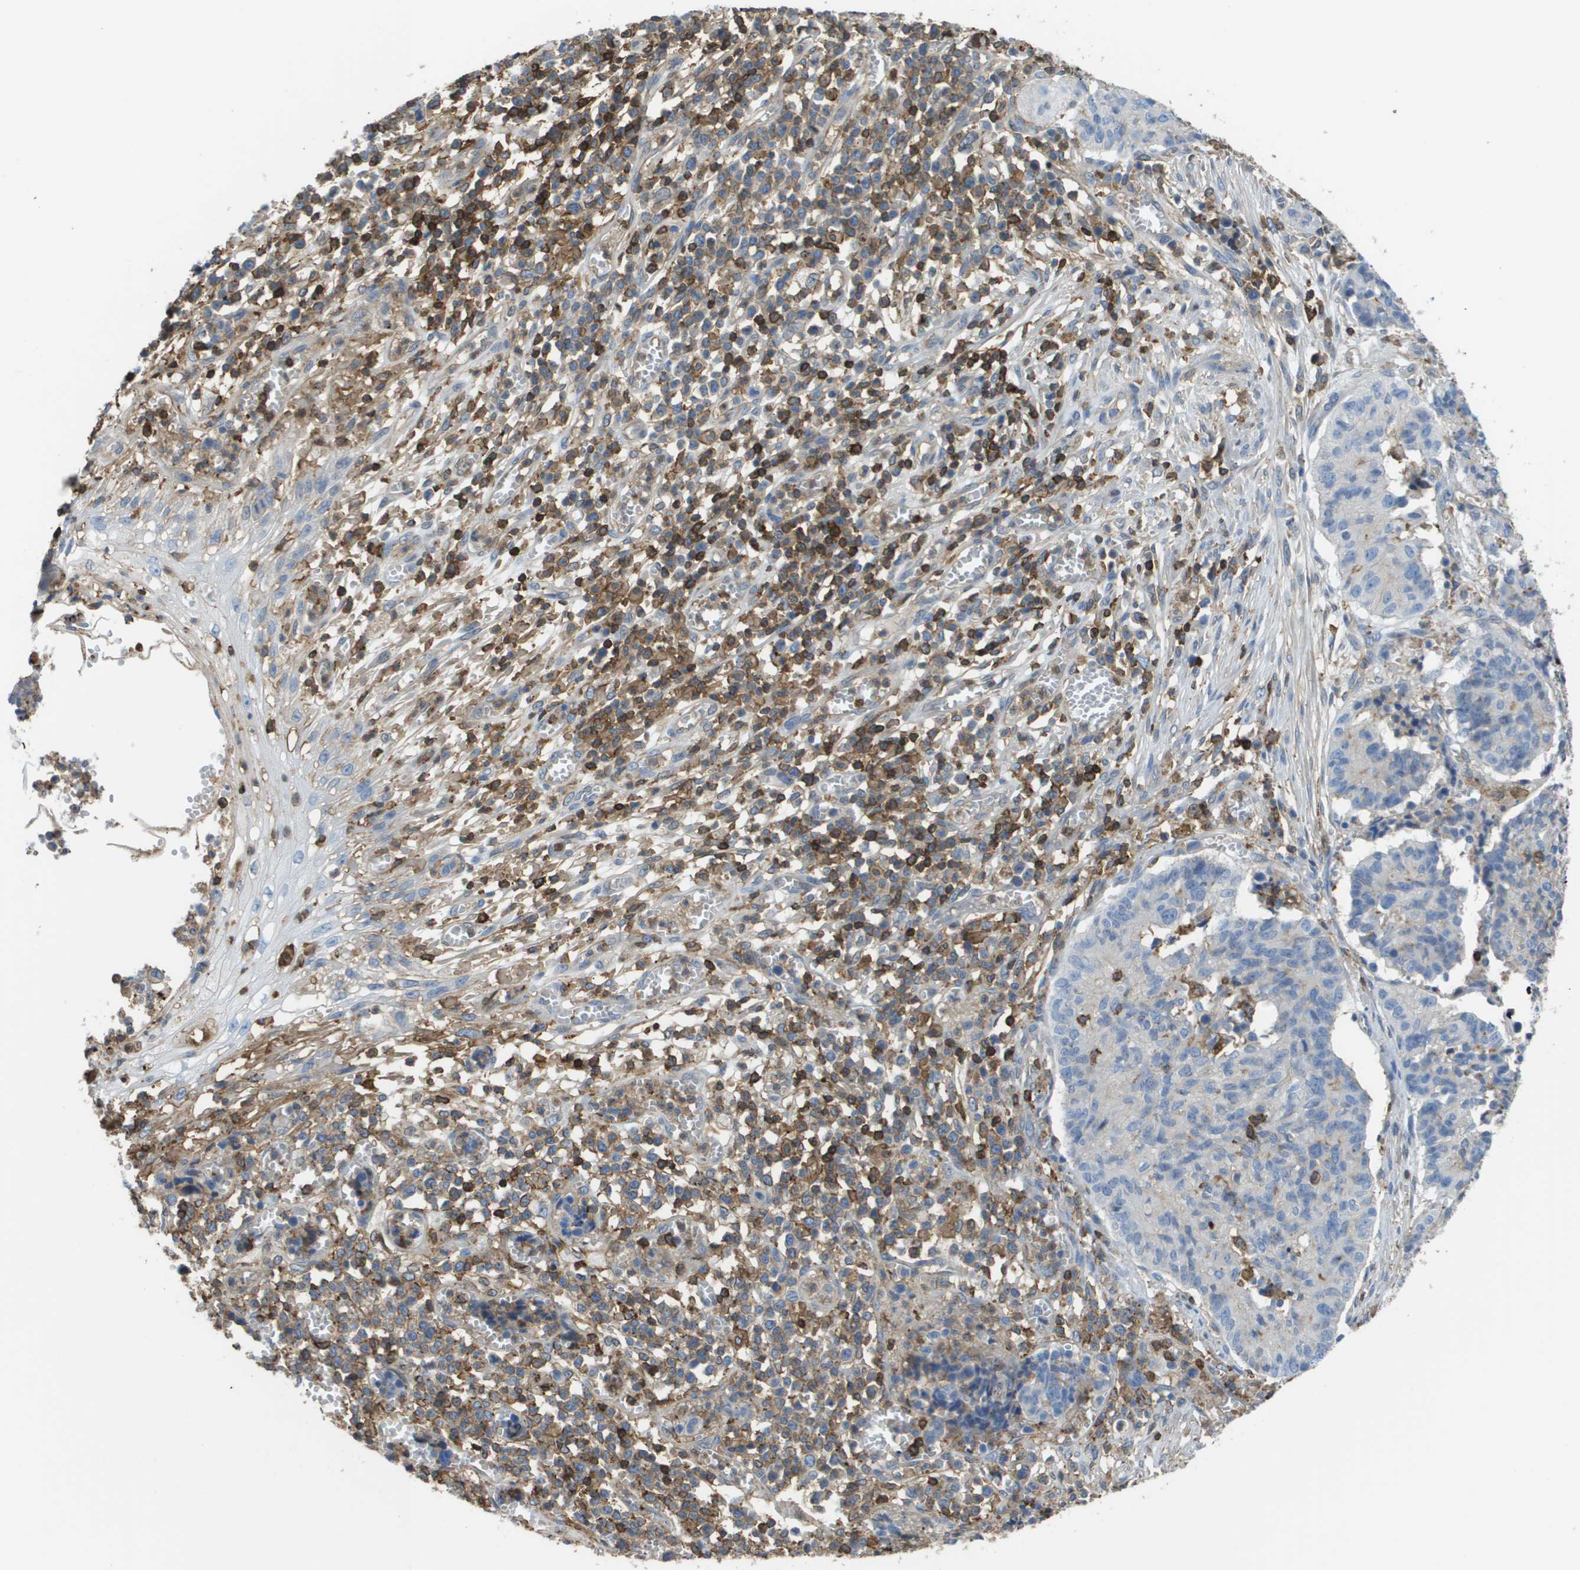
{"staining": {"intensity": "negative", "quantity": "none", "location": "none"}, "tissue": "cervical cancer", "cell_type": "Tumor cells", "image_type": "cancer", "snomed": [{"axis": "morphology", "description": "Squamous cell carcinoma, NOS"}, {"axis": "topography", "description": "Cervix"}], "caption": "Cervical cancer (squamous cell carcinoma) was stained to show a protein in brown. There is no significant expression in tumor cells. (IHC, brightfield microscopy, high magnification).", "gene": "PASK", "patient": {"sex": "female", "age": 35}}